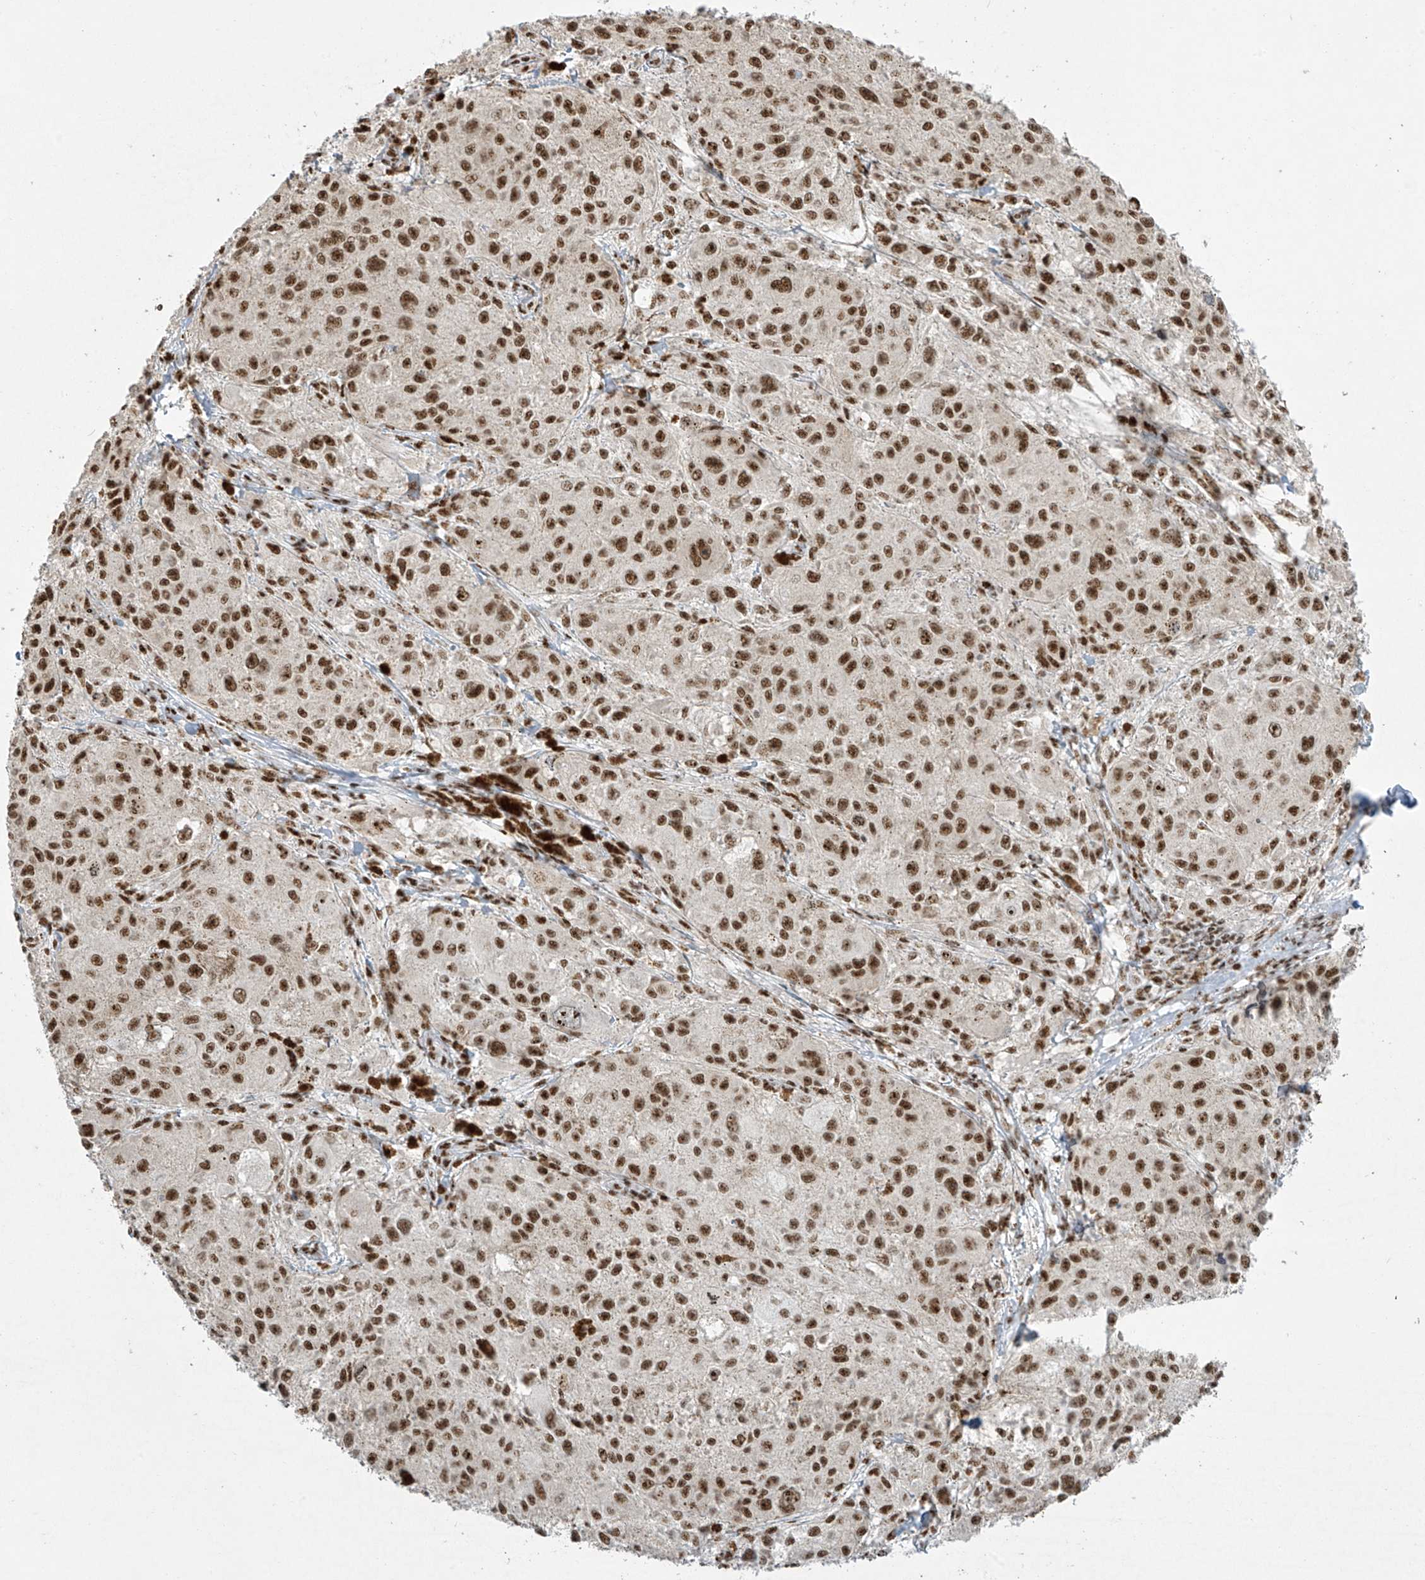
{"staining": {"intensity": "strong", "quantity": ">75%", "location": "nuclear"}, "tissue": "melanoma", "cell_type": "Tumor cells", "image_type": "cancer", "snomed": [{"axis": "morphology", "description": "Necrosis, NOS"}, {"axis": "morphology", "description": "Malignant melanoma, NOS"}, {"axis": "topography", "description": "Skin"}], "caption": "Immunohistochemical staining of malignant melanoma shows strong nuclear protein positivity in about >75% of tumor cells. Using DAB (brown) and hematoxylin (blue) stains, captured at high magnification using brightfield microscopy.", "gene": "MS4A6A", "patient": {"sex": "female", "age": 87}}